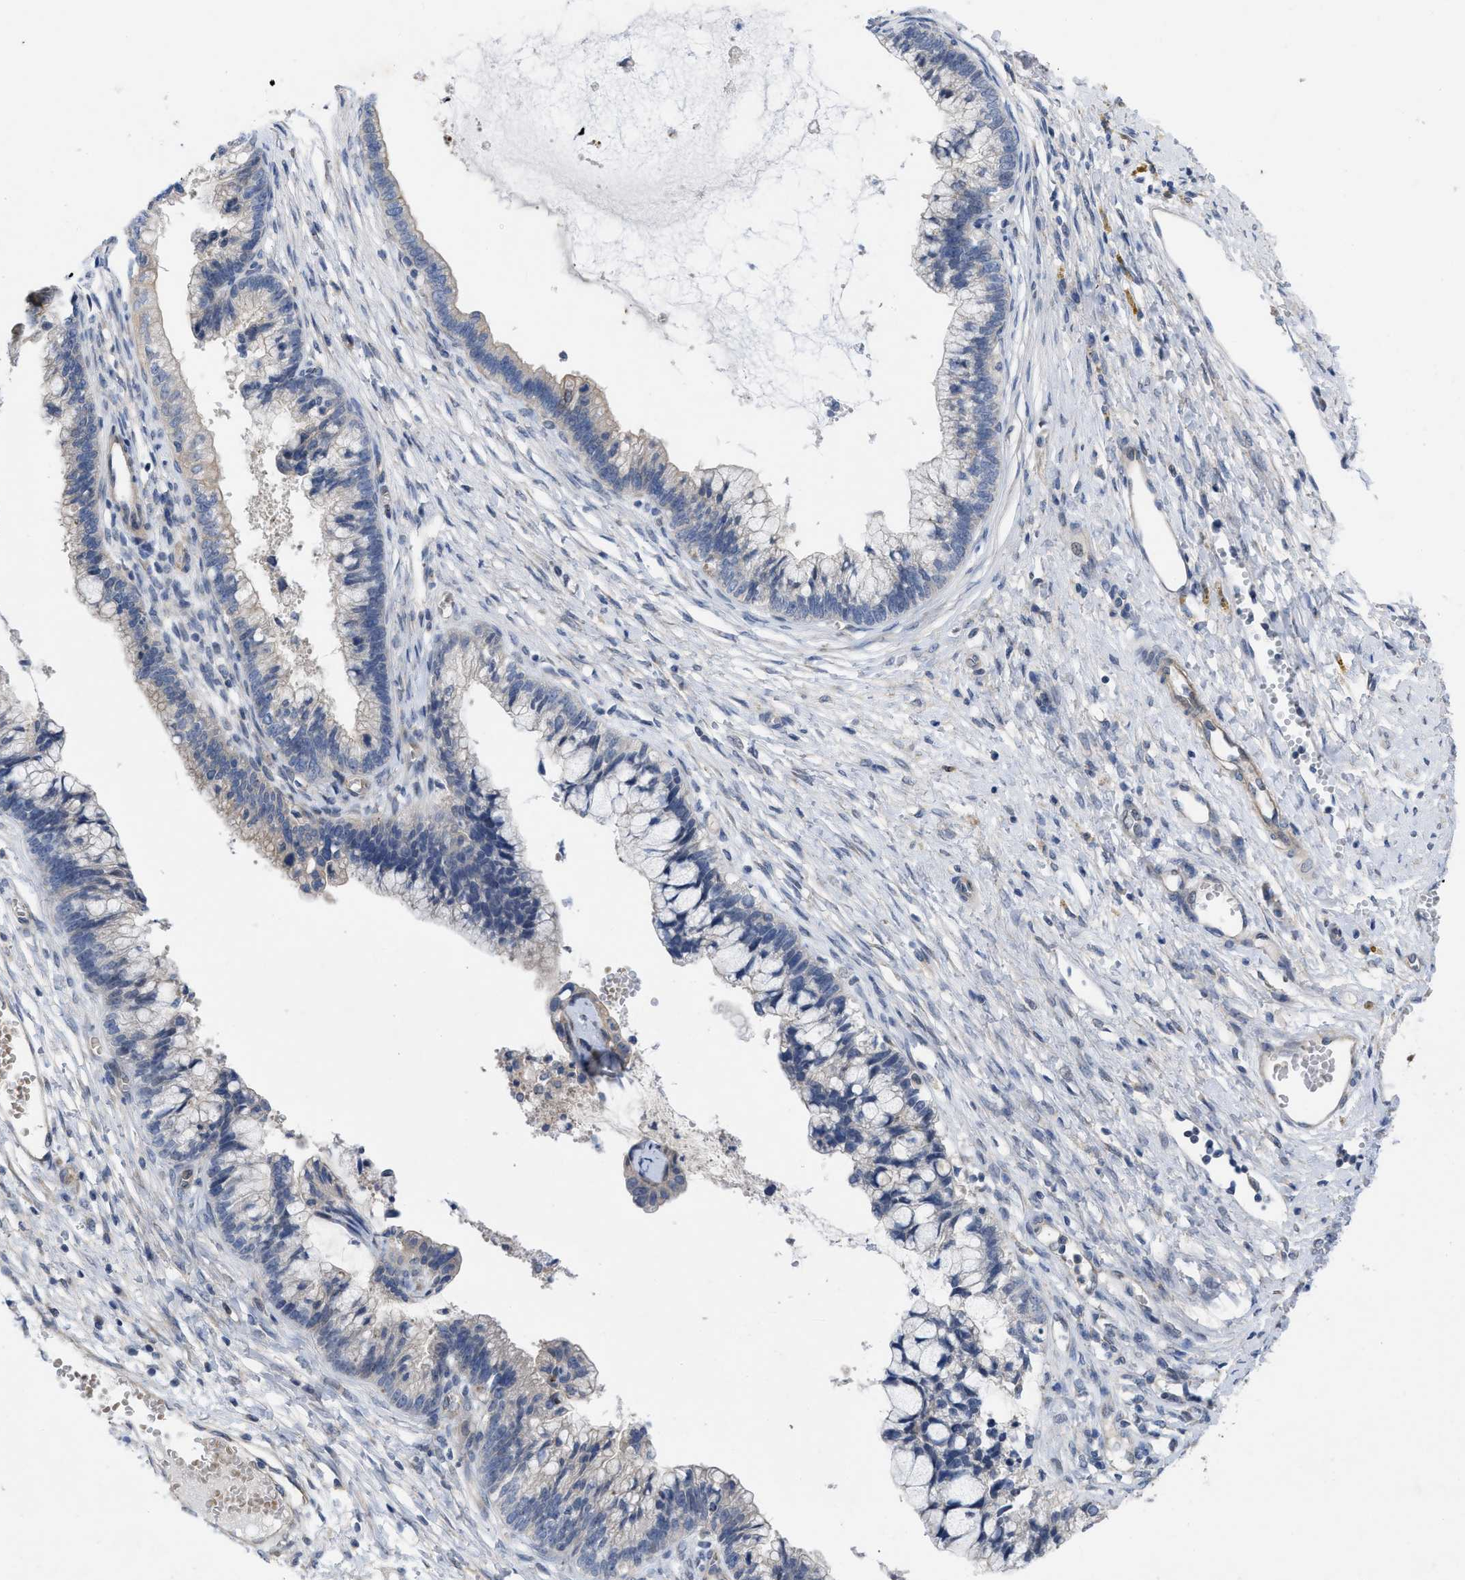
{"staining": {"intensity": "negative", "quantity": "none", "location": "none"}, "tissue": "cervical cancer", "cell_type": "Tumor cells", "image_type": "cancer", "snomed": [{"axis": "morphology", "description": "Adenocarcinoma, NOS"}, {"axis": "topography", "description": "Cervix"}], "caption": "Tumor cells are negative for brown protein staining in cervical adenocarcinoma.", "gene": "NDEL1", "patient": {"sex": "female", "age": 44}}